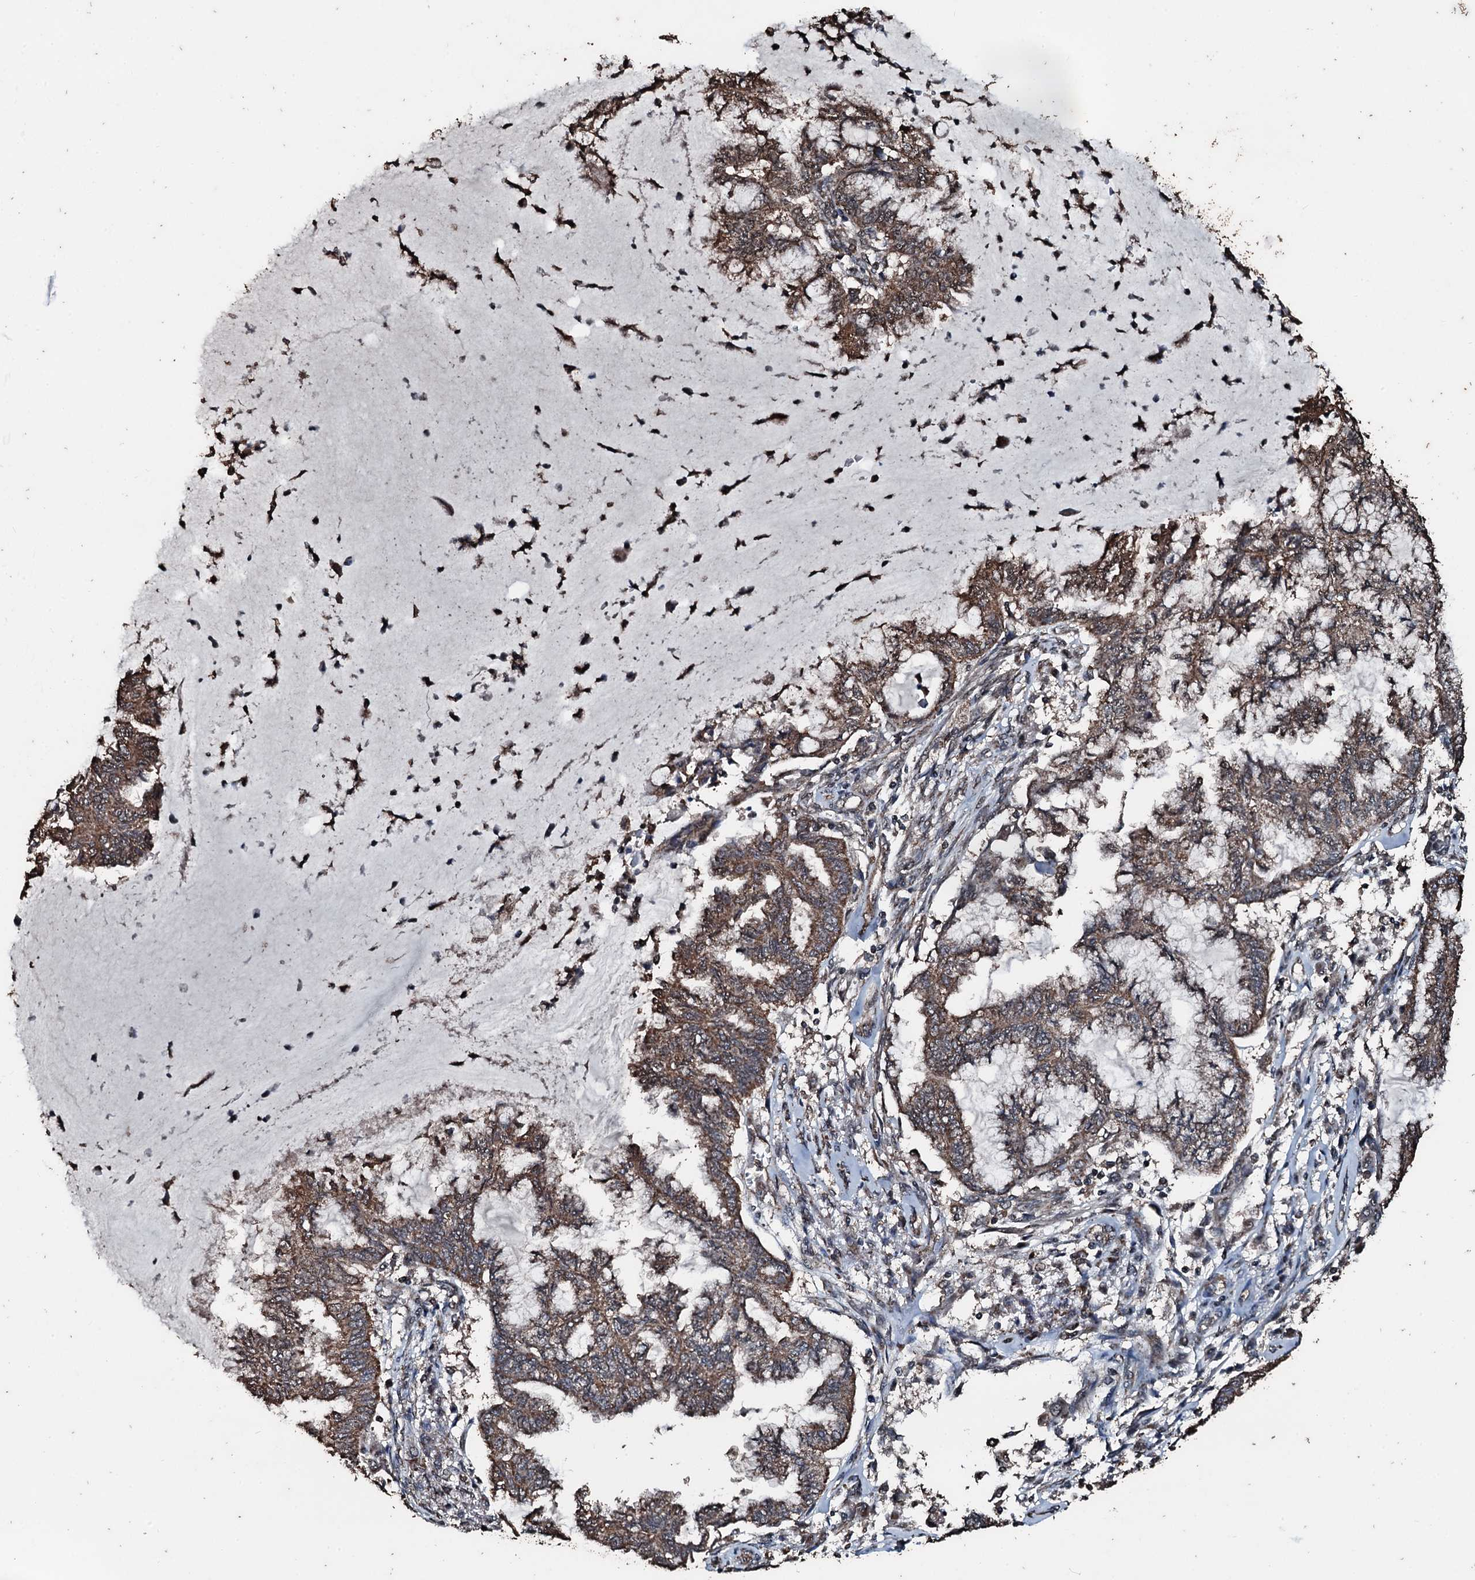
{"staining": {"intensity": "moderate", "quantity": ">75%", "location": "cytoplasmic/membranous"}, "tissue": "endometrial cancer", "cell_type": "Tumor cells", "image_type": "cancer", "snomed": [{"axis": "morphology", "description": "Adenocarcinoma, NOS"}, {"axis": "topography", "description": "Endometrium"}], "caption": "DAB (3,3'-diaminobenzidine) immunohistochemical staining of endometrial cancer (adenocarcinoma) shows moderate cytoplasmic/membranous protein staining in approximately >75% of tumor cells. The staining was performed using DAB (3,3'-diaminobenzidine), with brown indicating positive protein expression. Nuclei are stained blue with hematoxylin.", "gene": "FAAP24", "patient": {"sex": "female", "age": 86}}